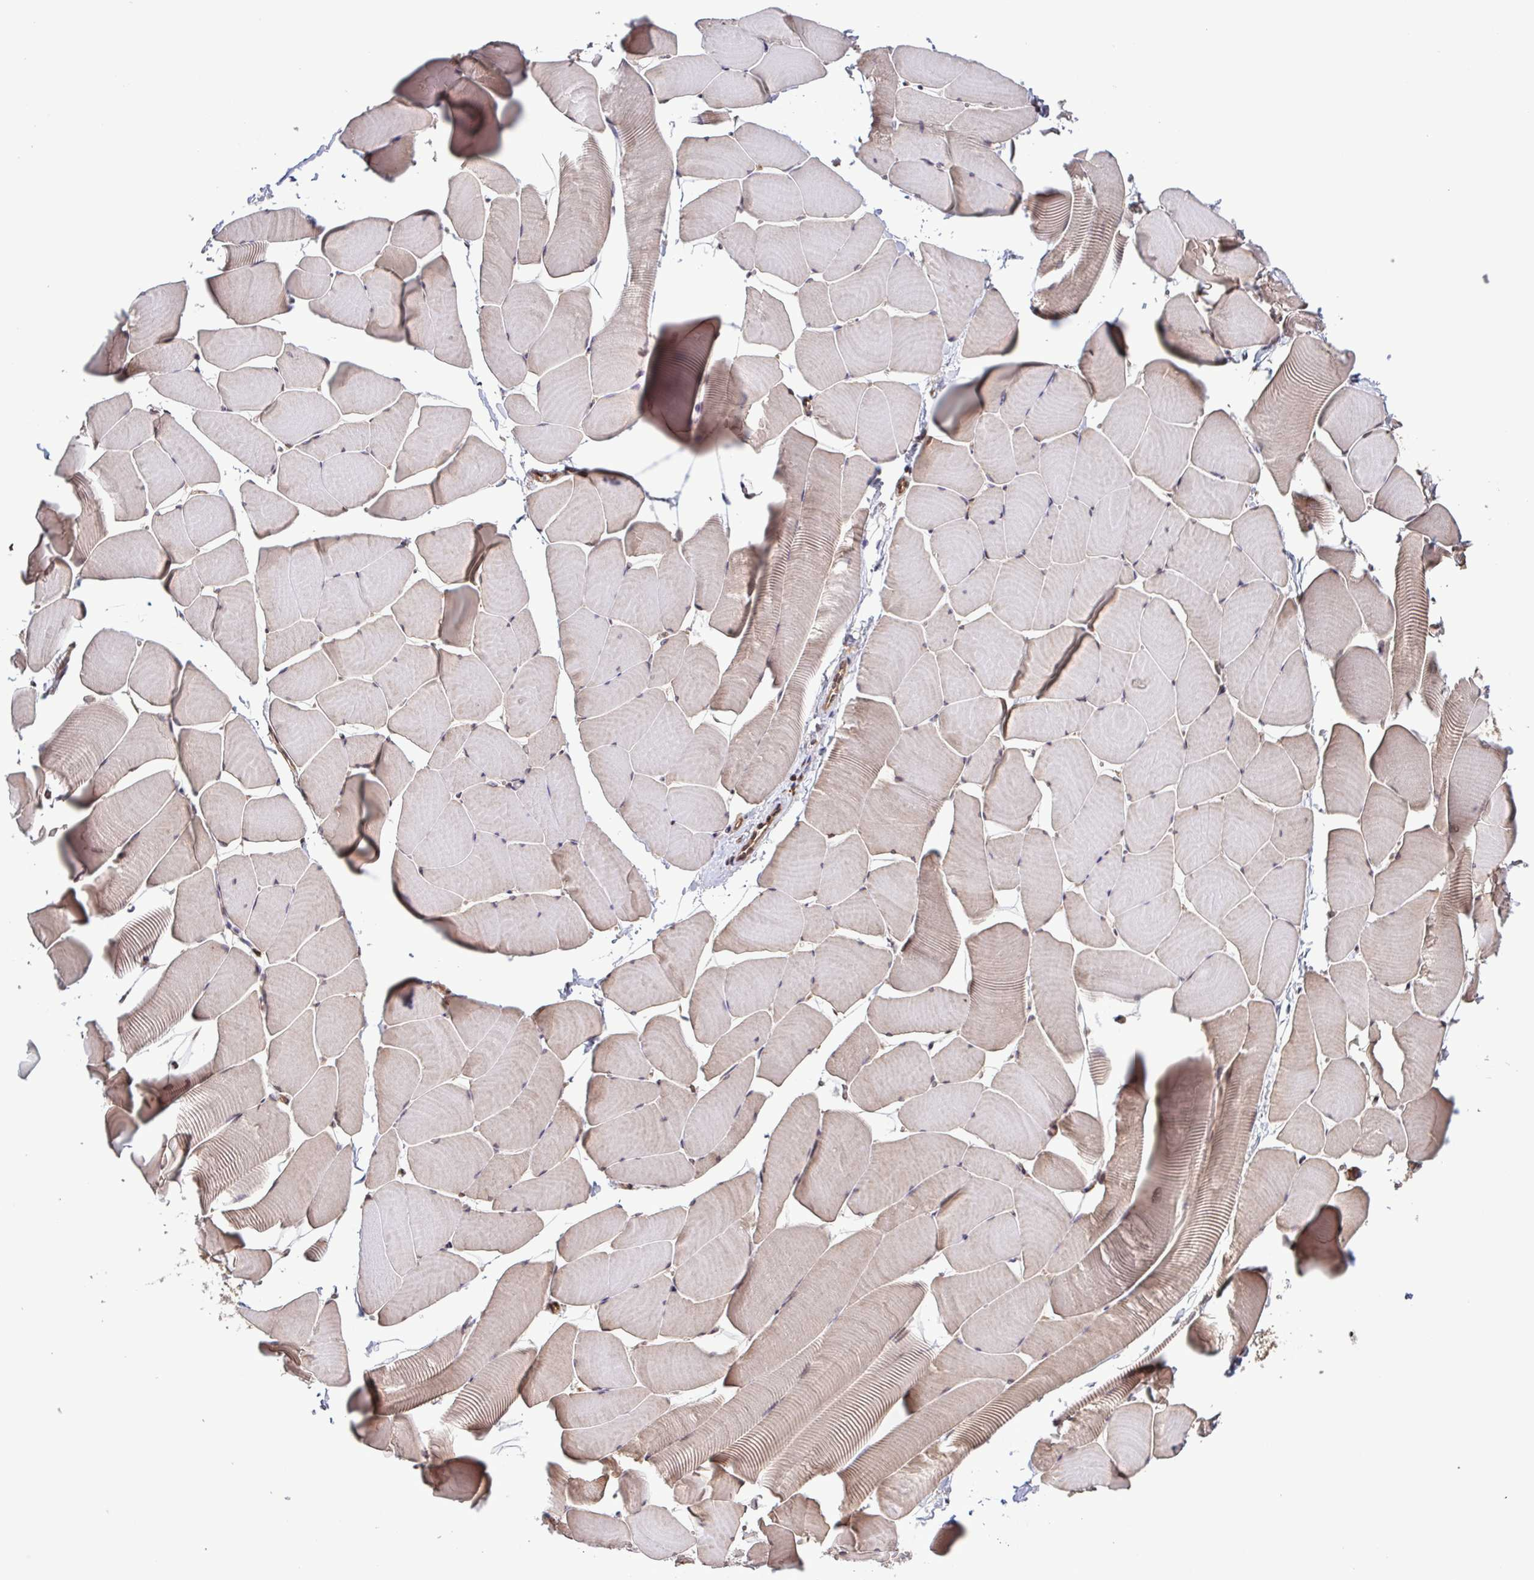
{"staining": {"intensity": "weak", "quantity": "25%-75%", "location": "cytoplasmic/membranous"}, "tissue": "skeletal muscle", "cell_type": "Myocytes", "image_type": "normal", "snomed": [{"axis": "morphology", "description": "Normal tissue, NOS"}, {"axis": "topography", "description": "Skeletal muscle"}], "caption": "An image of skeletal muscle stained for a protein demonstrates weak cytoplasmic/membranous brown staining in myocytes.", "gene": "SEC63", "patient": {"sex": "male", "age": 25}}